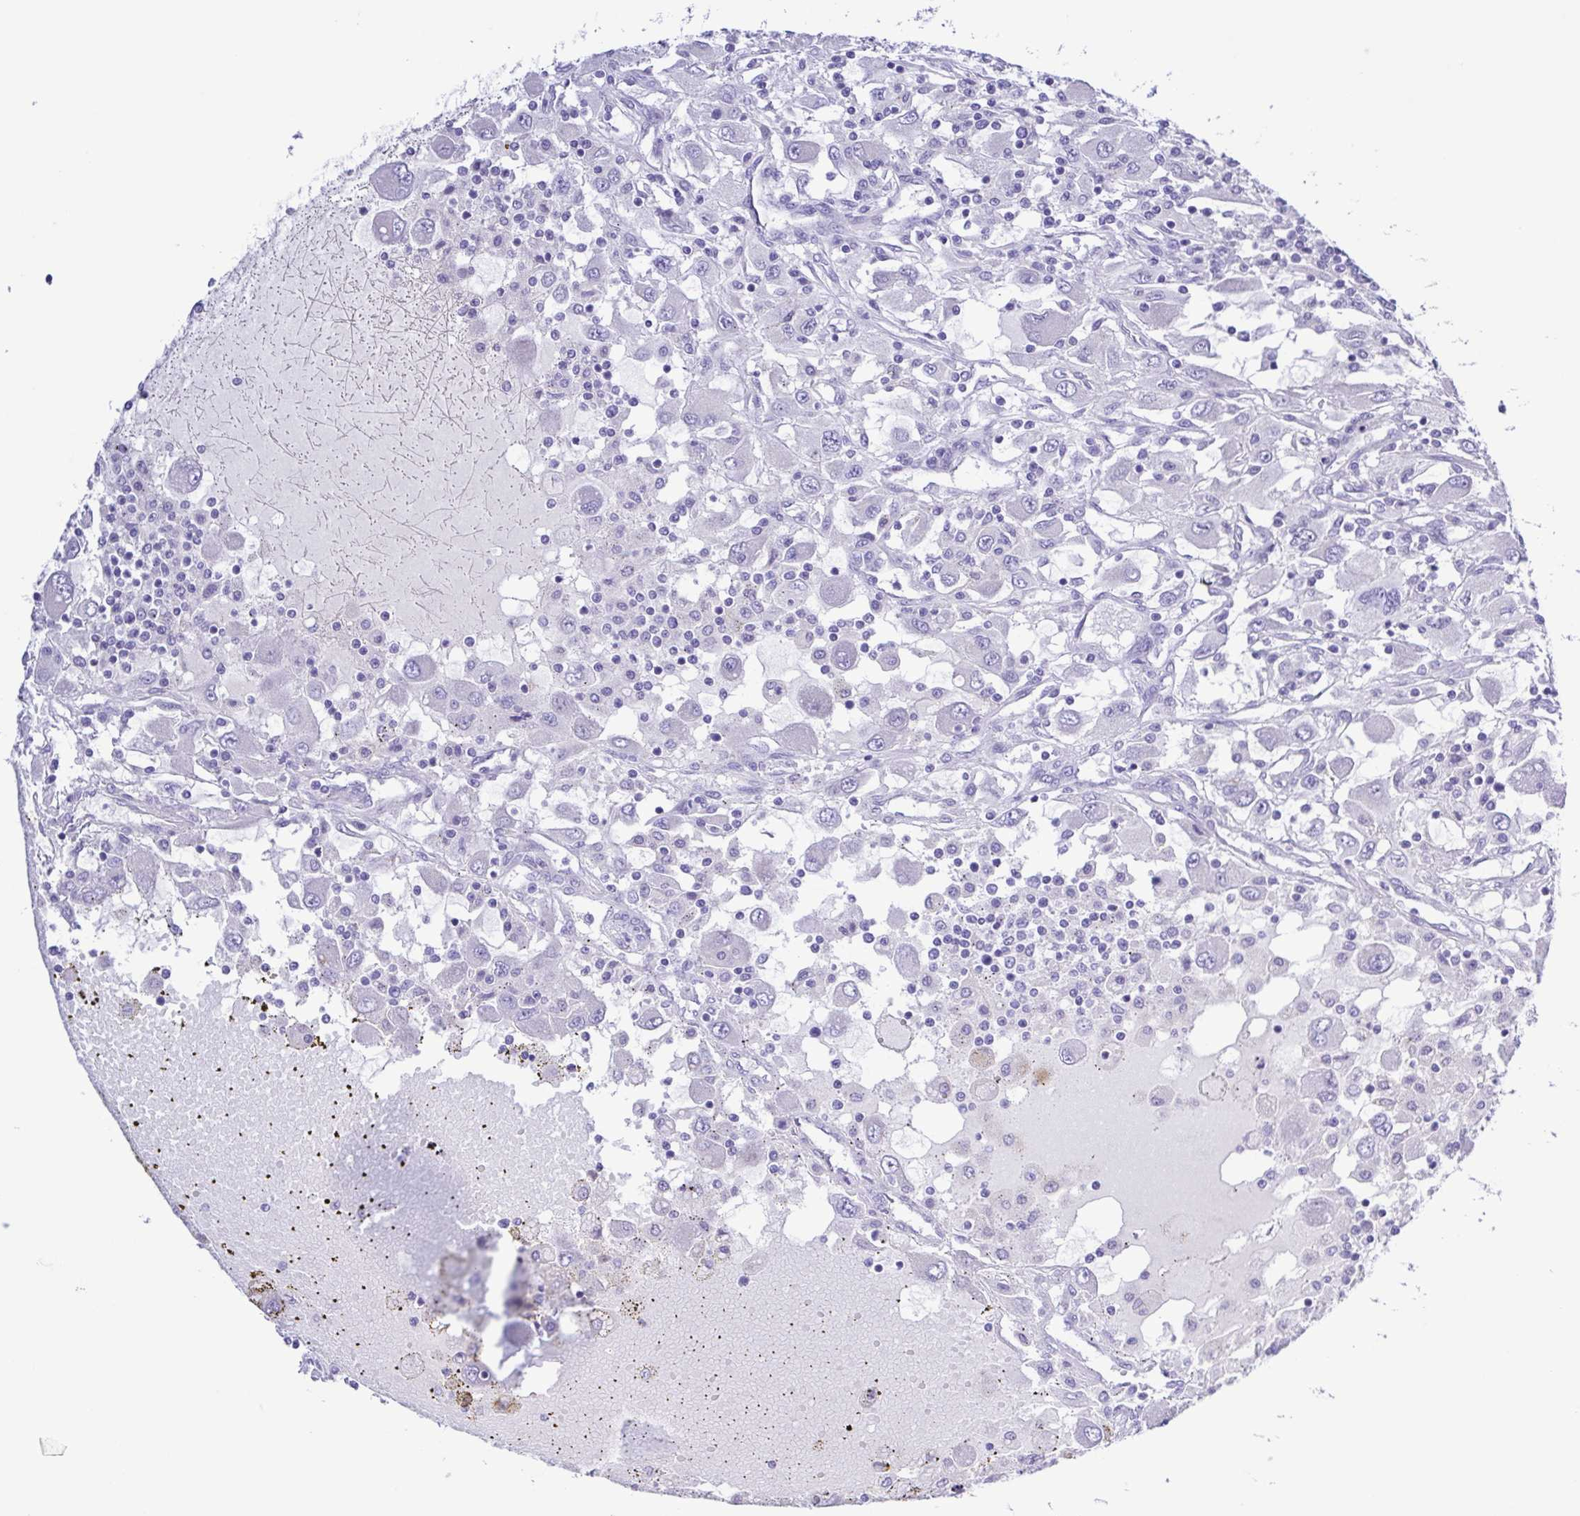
{"staining": {"intensity": "negative", "quantity": "none", "location": "none"}, "tissue": "renal cancer", "cell_type": "Tumor cells", "image_type": "cancer", "snomed": [{"axis": "morphology", "description": "Adenocarcinoma, NOS"}, {"axis": "topography", "description": "Kidney"}], "caption": "The micrograph shows no significant positivity in tumor cells of adenocarcinoma (renal). The staining was performed using DAB to visualize the protein expression in brown, while the nuclei were stained in blue with hematoxylin (Magnification: 20x).", "gene": "GABBR2", "patient": {"sex": "female", "age": 67}}